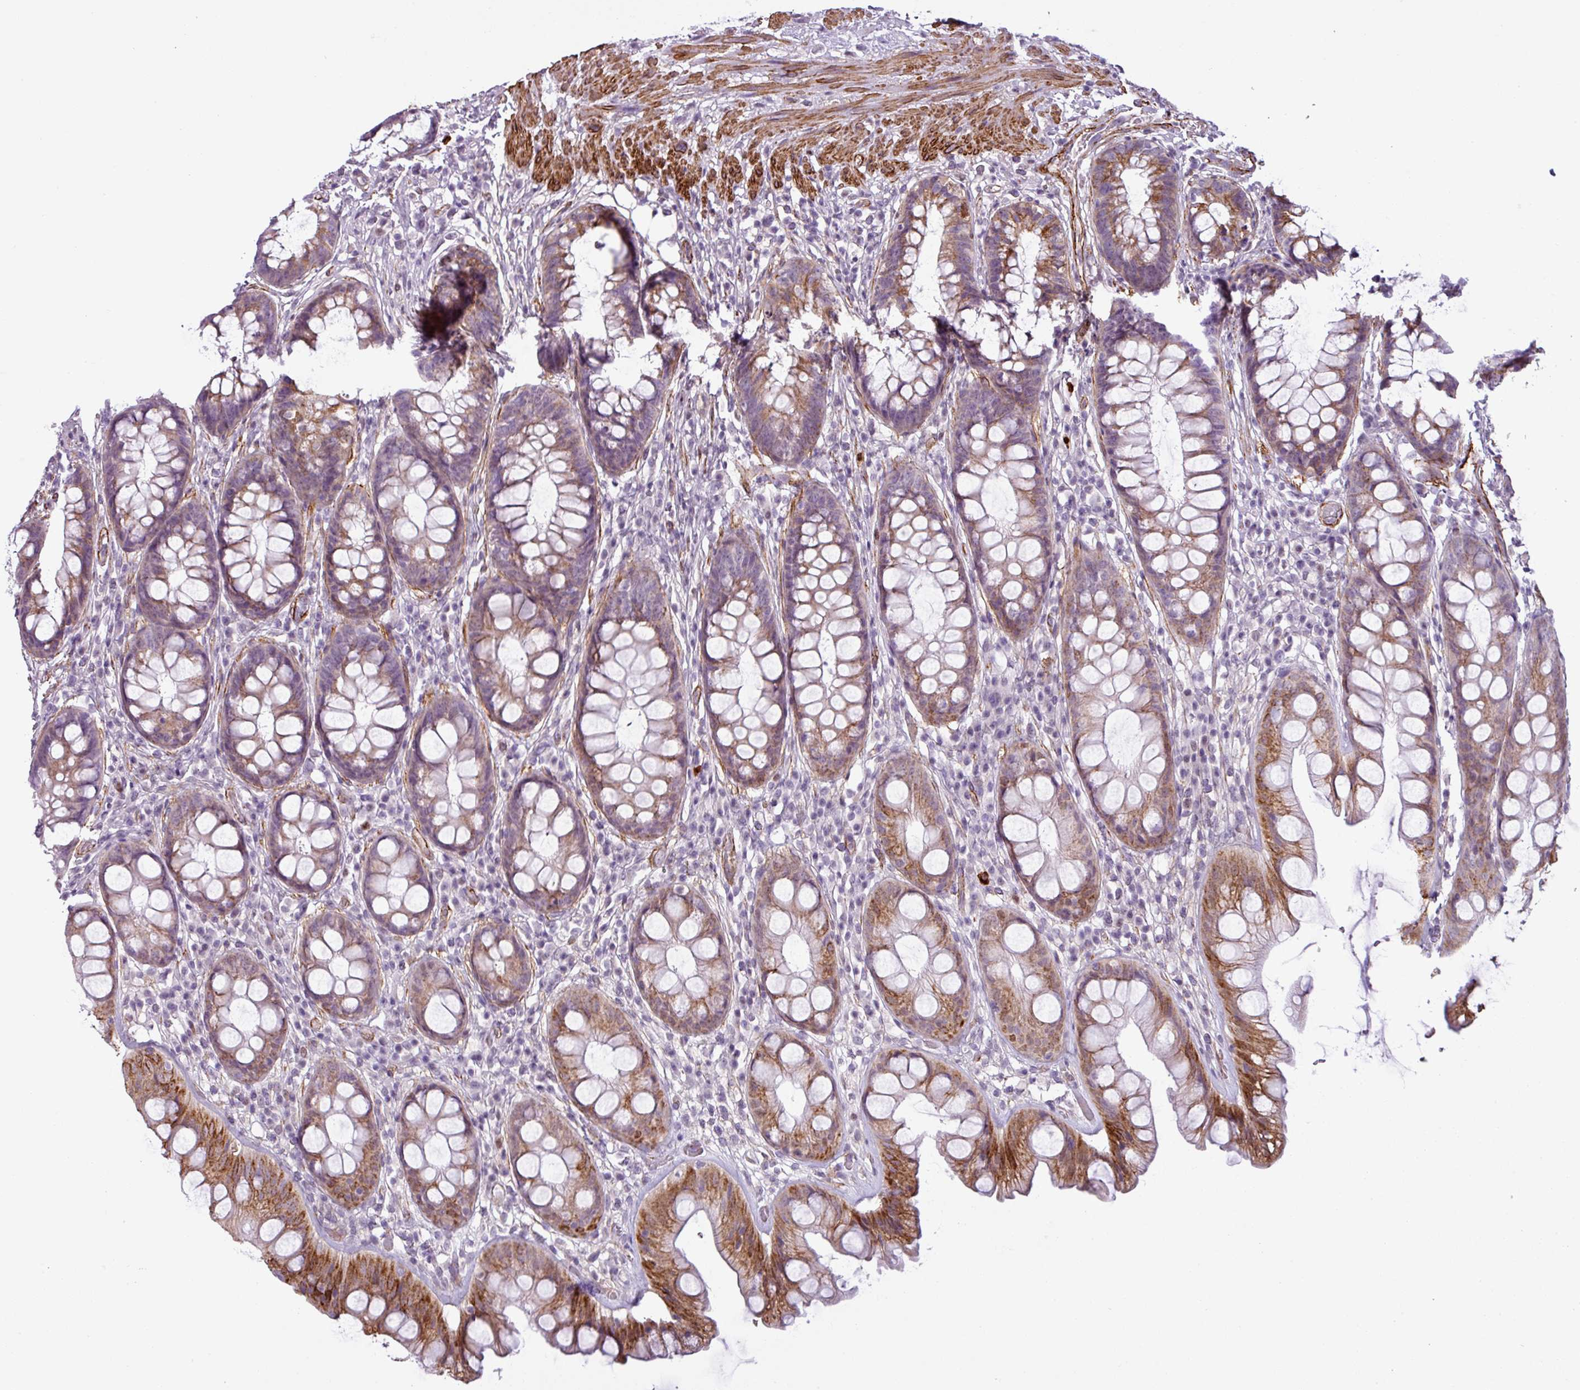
{"staining": {"intensity": "moderate", "quantity": ">75%", "location": "cytoplasmic/membranous,nuclear"}, "tissue": "rectum", "cell_type": "Glandular cells", "image_type": "normal", "snomed": [{"axis": "morphology", "description": "Normal tissue, NOS"}, {"axis": "topography", "description": "Rectum"}], "caption": "A medium amount of moderate cytoplasmic/membranous,nuclear staining is seen in about >75% of glandular cells in benign rectum. (IHC, brightfield microscopy, high magnification).", "gene": "ATP10A", "patient": {"sex": "male", "age": 74}}